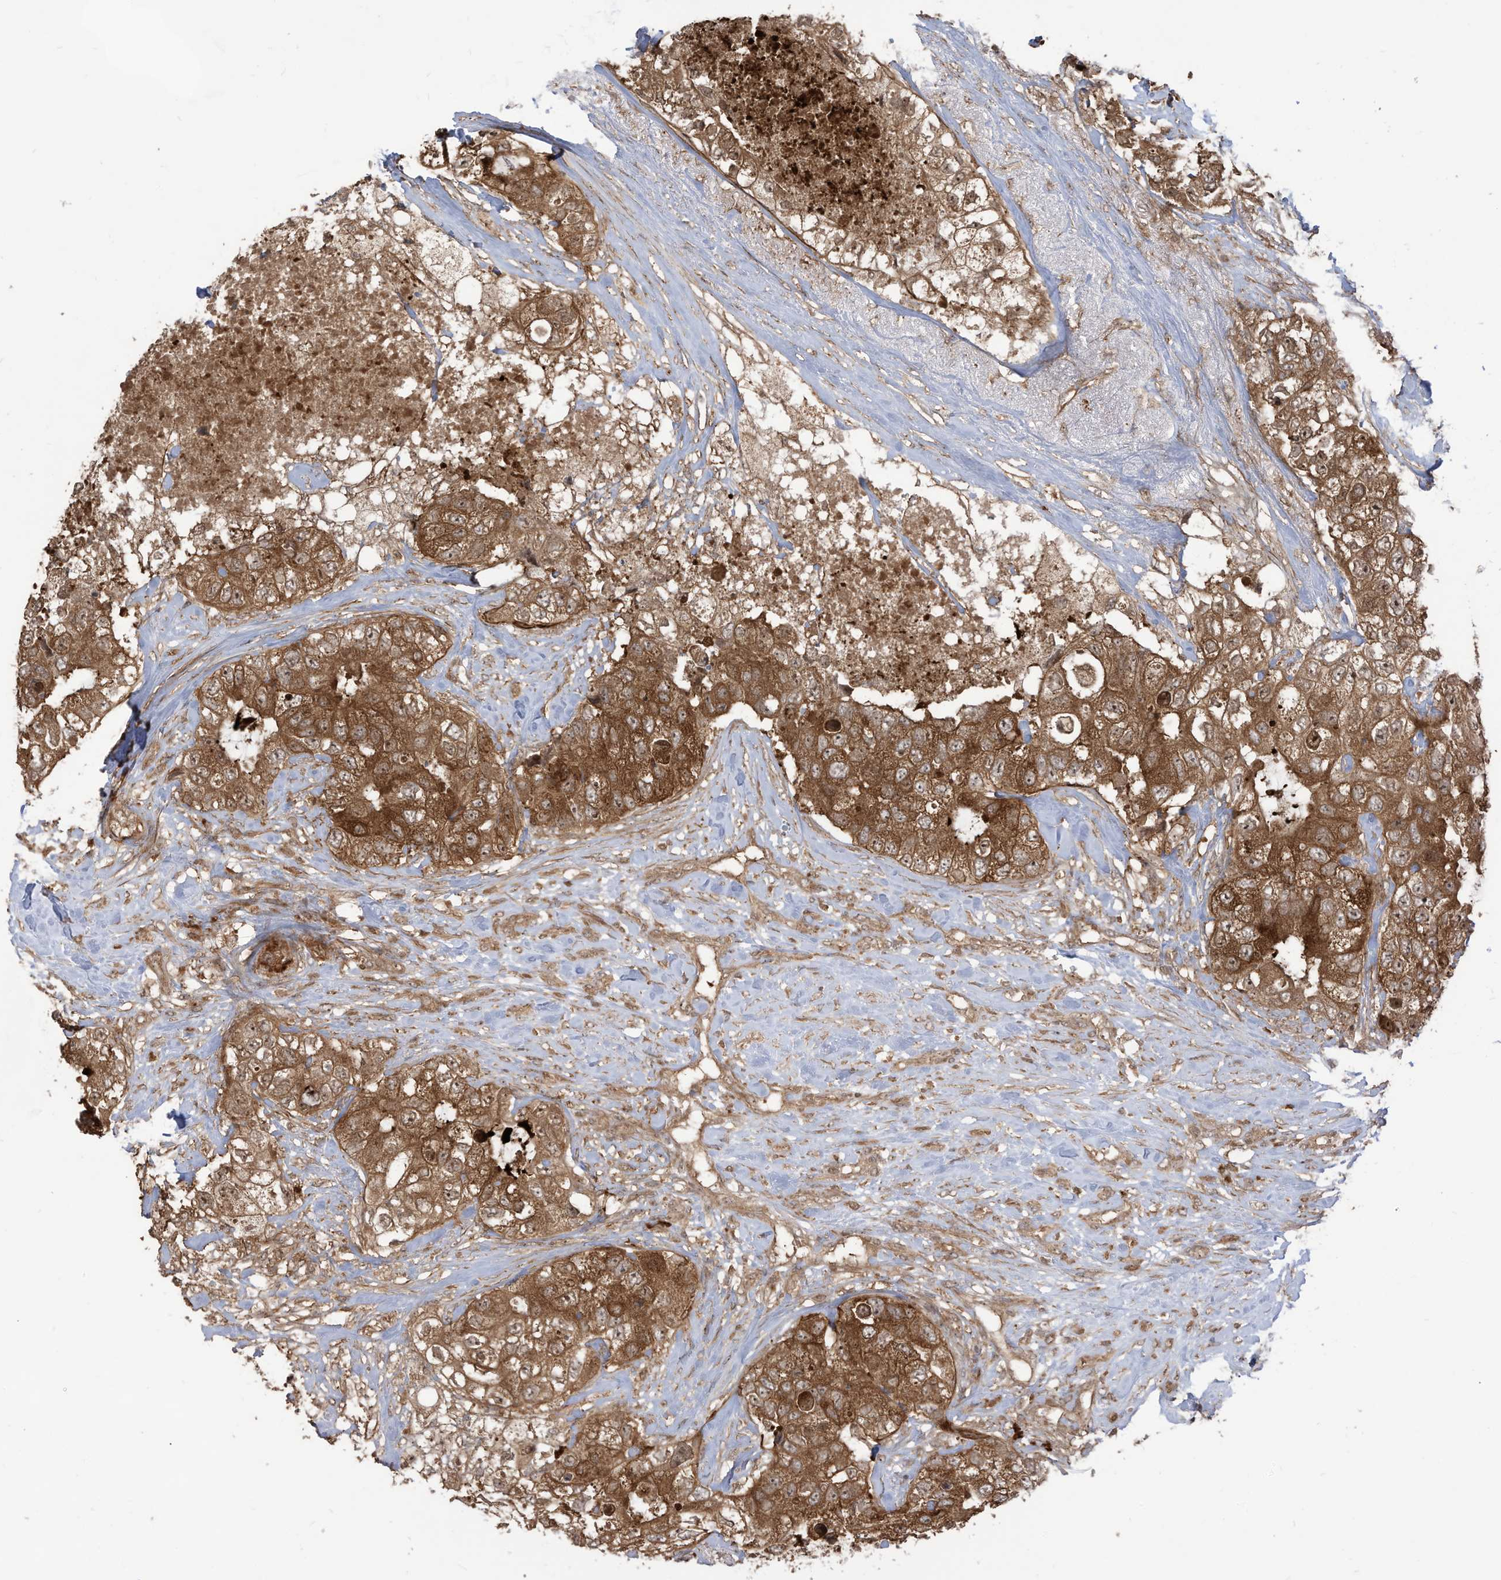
{"staining": {"intensity": "strong", "quantity": ">75%", "location": "cytoplasmic/membranous"}, "tissue": "breast cancer", "cell_type": "Tumor cells", "image_type": "cancer", "snomed": [{"axis": "morphology", "description": "Duct carcinoma"}, {"axis": "topography", "description": "Breast"}], "caption": "Immunohistochemical staining of human breast intraductal carcinoma exhibits high levels of strong cytoplasmic/membranous positivity in about >75% of tumor cells.", "gene": "CARF", "patient": {"sex": "female", "age": 62}}